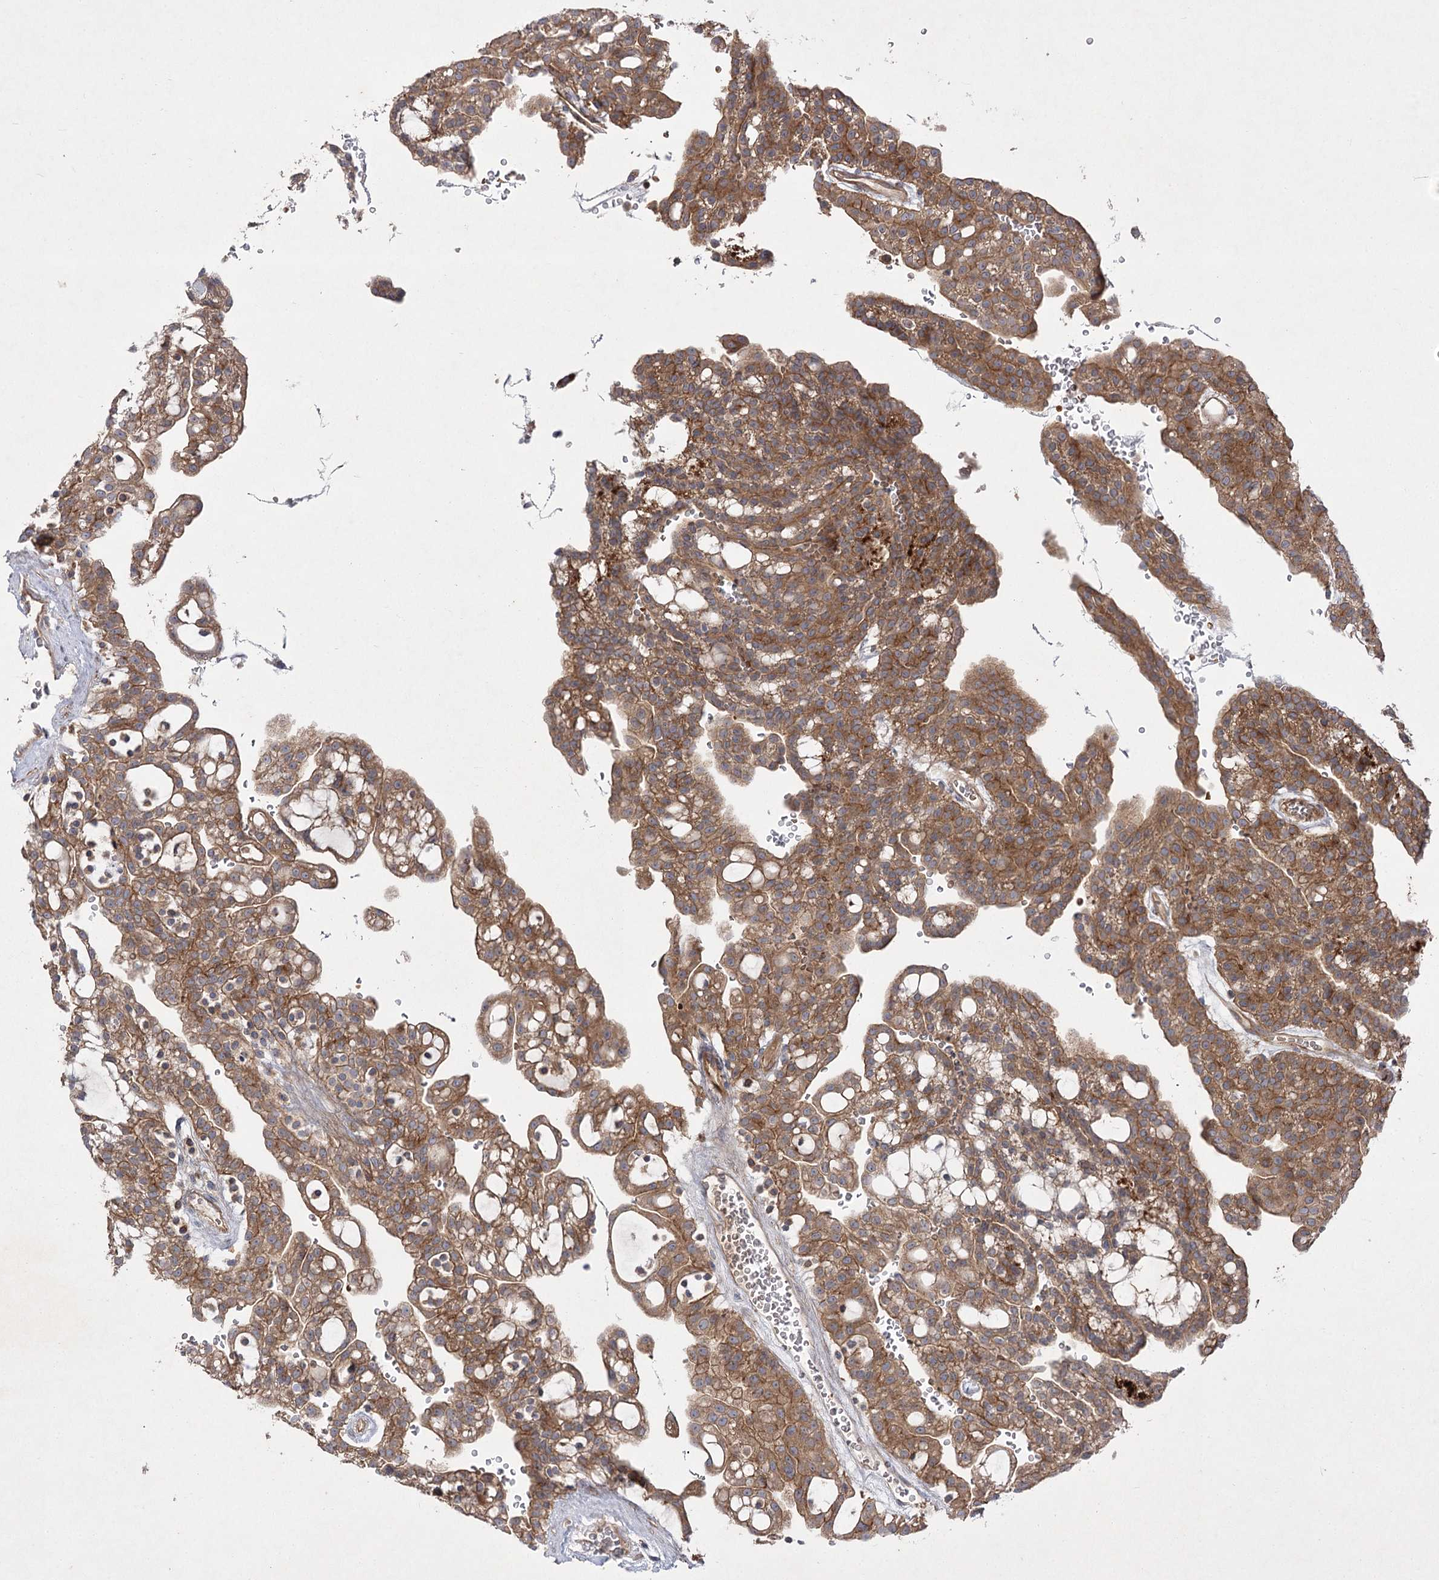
{"staining": {"intensity": "moderate", "quantity": ">75%", "location": "cytoplasmic/membranous"}, "tissue": "renal cancer", "cell_type": "Tumor cells", "image_type": "cancer", "snomed": [{"axis": "morphology", "description": "Adenocarcinoma, NOS"}, {"axis": "topography", "description": "Kidney"}], "caption": "This image displays adenocarcinoma (renal) stained with immunohistochemistry (IHC) to label a protein in brown. The cytoplasmic/membranous of tumor cells show moderate positivity for the protein. Nuclei are counter-stained blue.", "gene": "KIAA0825", "patient": {"sex": "male", "age": 63}}